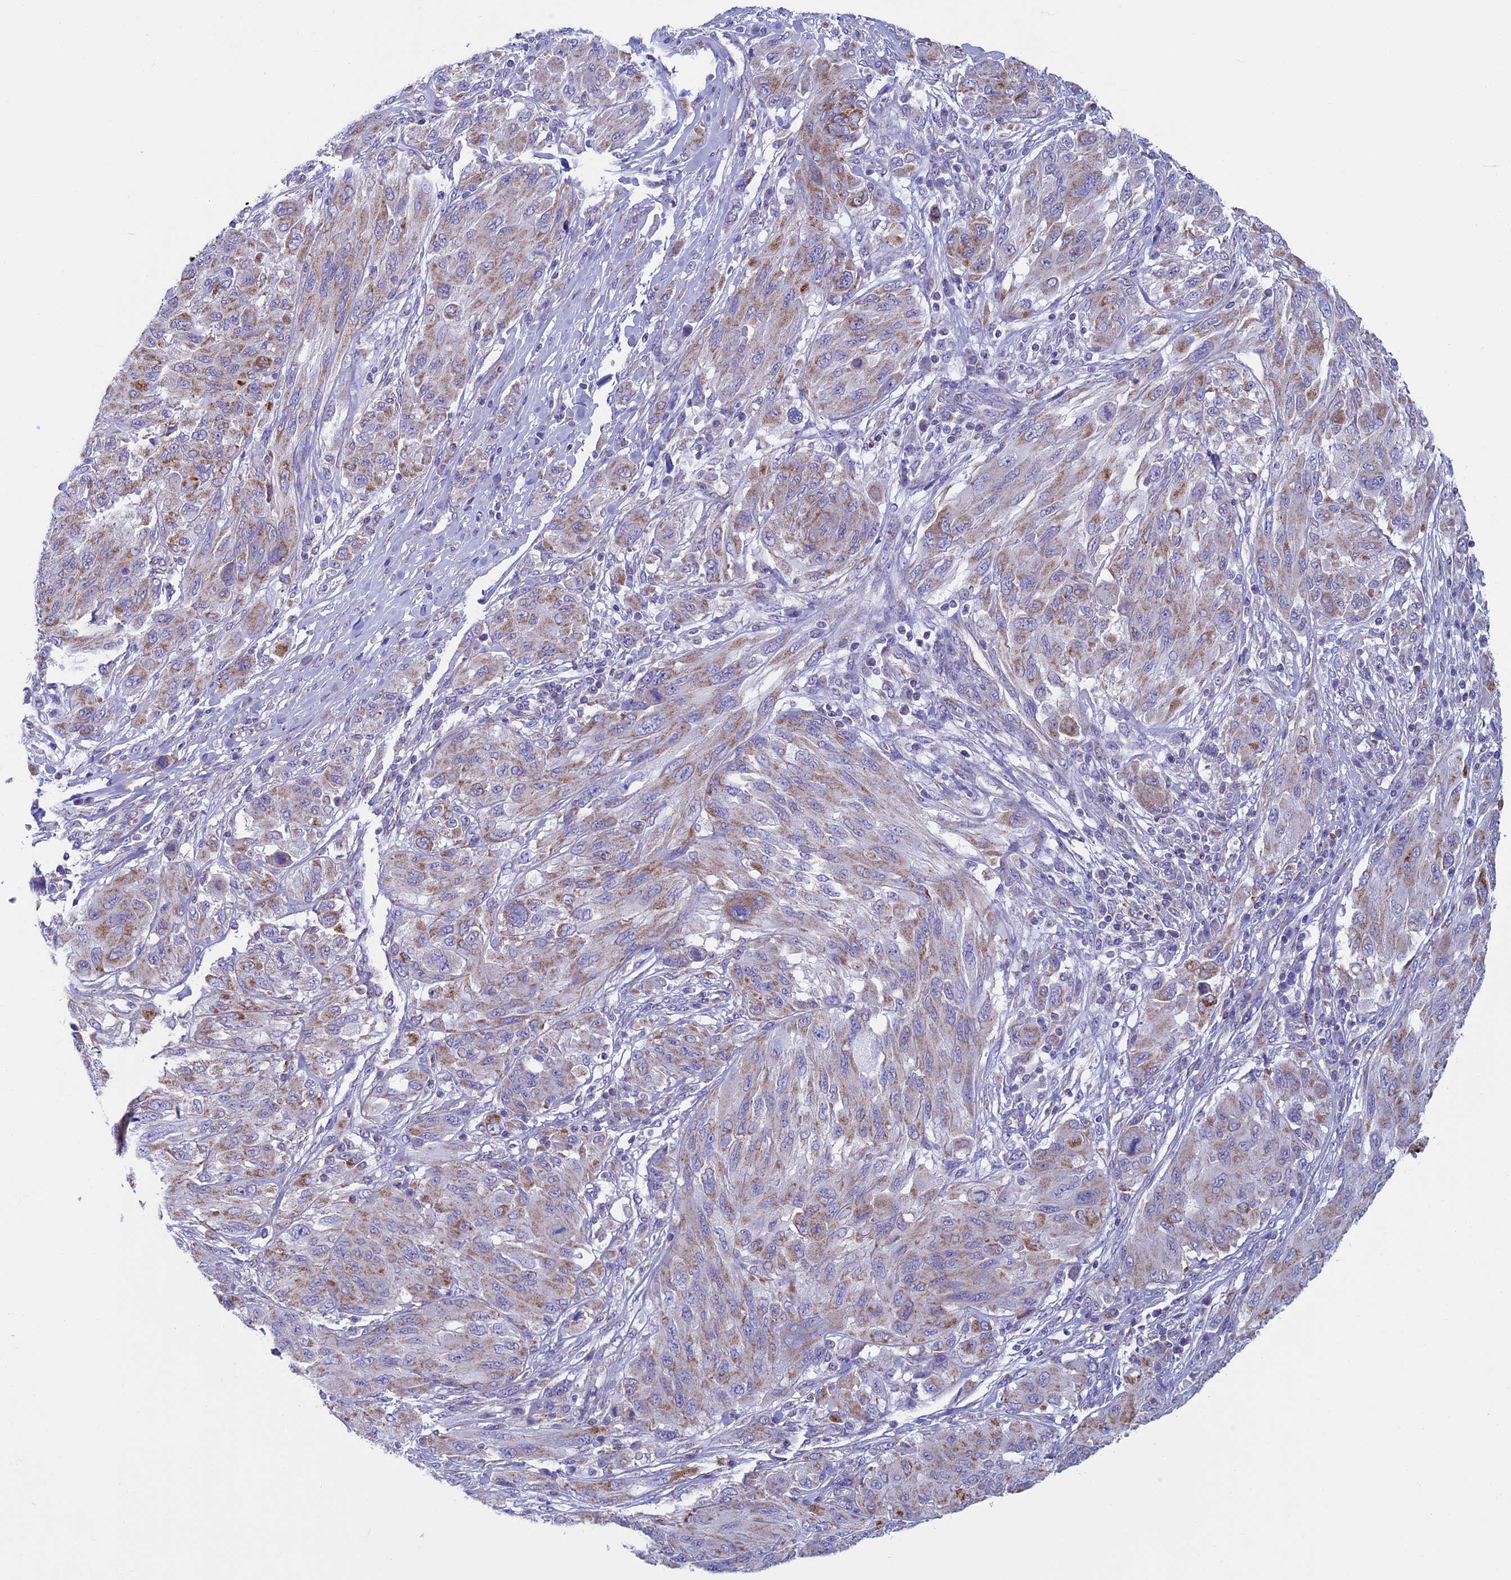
{"staining": {"intensity": "moderate", "quantity": ">75%", "location": "cytoplasmic/membranous"}, "tissue": "melanoma", "cell_type": "Tumor cells", "image_type": "cancer", "snomed": [{"axis": "morphology", "description": "Malignant melanoma, NOS"}, {"axis": "topography", "description": "Skin"}], "caption": "The image shows a brown stain indicating the presence of a protein in the cytoplasmic/membranous of tumor cells in malignant melanoma.", "gene": "MFSD12", "patient": {"sex": "female", "age": 91}}